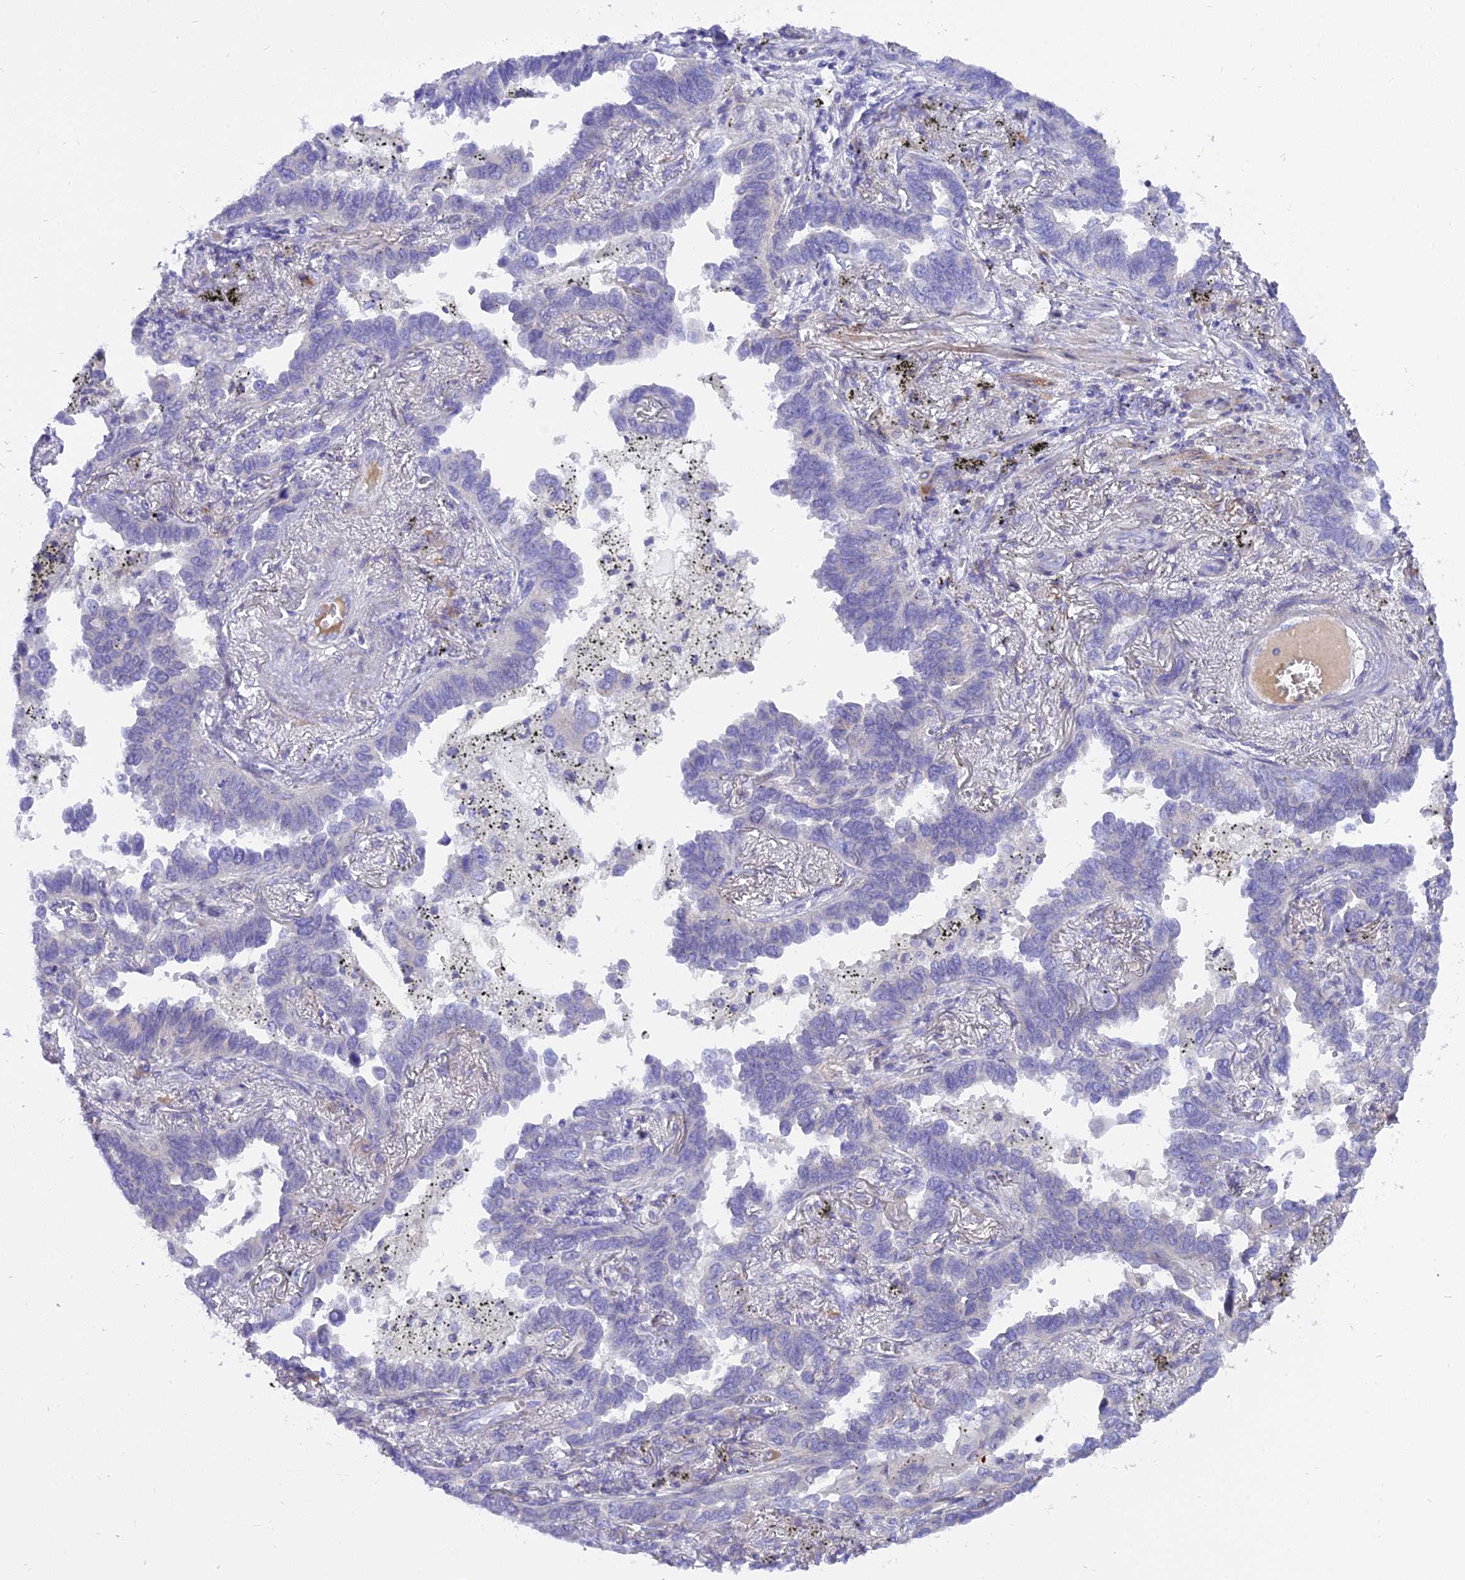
{"staining": {"intensity": "negative", "quantity": "none", "location": "none"}, "tissue": "lung cancer", "cell_type": "Tumor cells", "image_type": "cancer", "snomed": [{"axis": "morphology", "description": "Adenocarcinoma, NOS"}, {"axis": "topography", "description": "Lung"}], "caption": "IHC micrograph of neoplastic tissue: human adenocarcinoma (lung) stained with DAB (3,3'-diaminobenzidine) exhibits no significant protein staining in tumor cells.", "gene": "MBD3L1", "patient": {"sex": "male", "age": 67}}